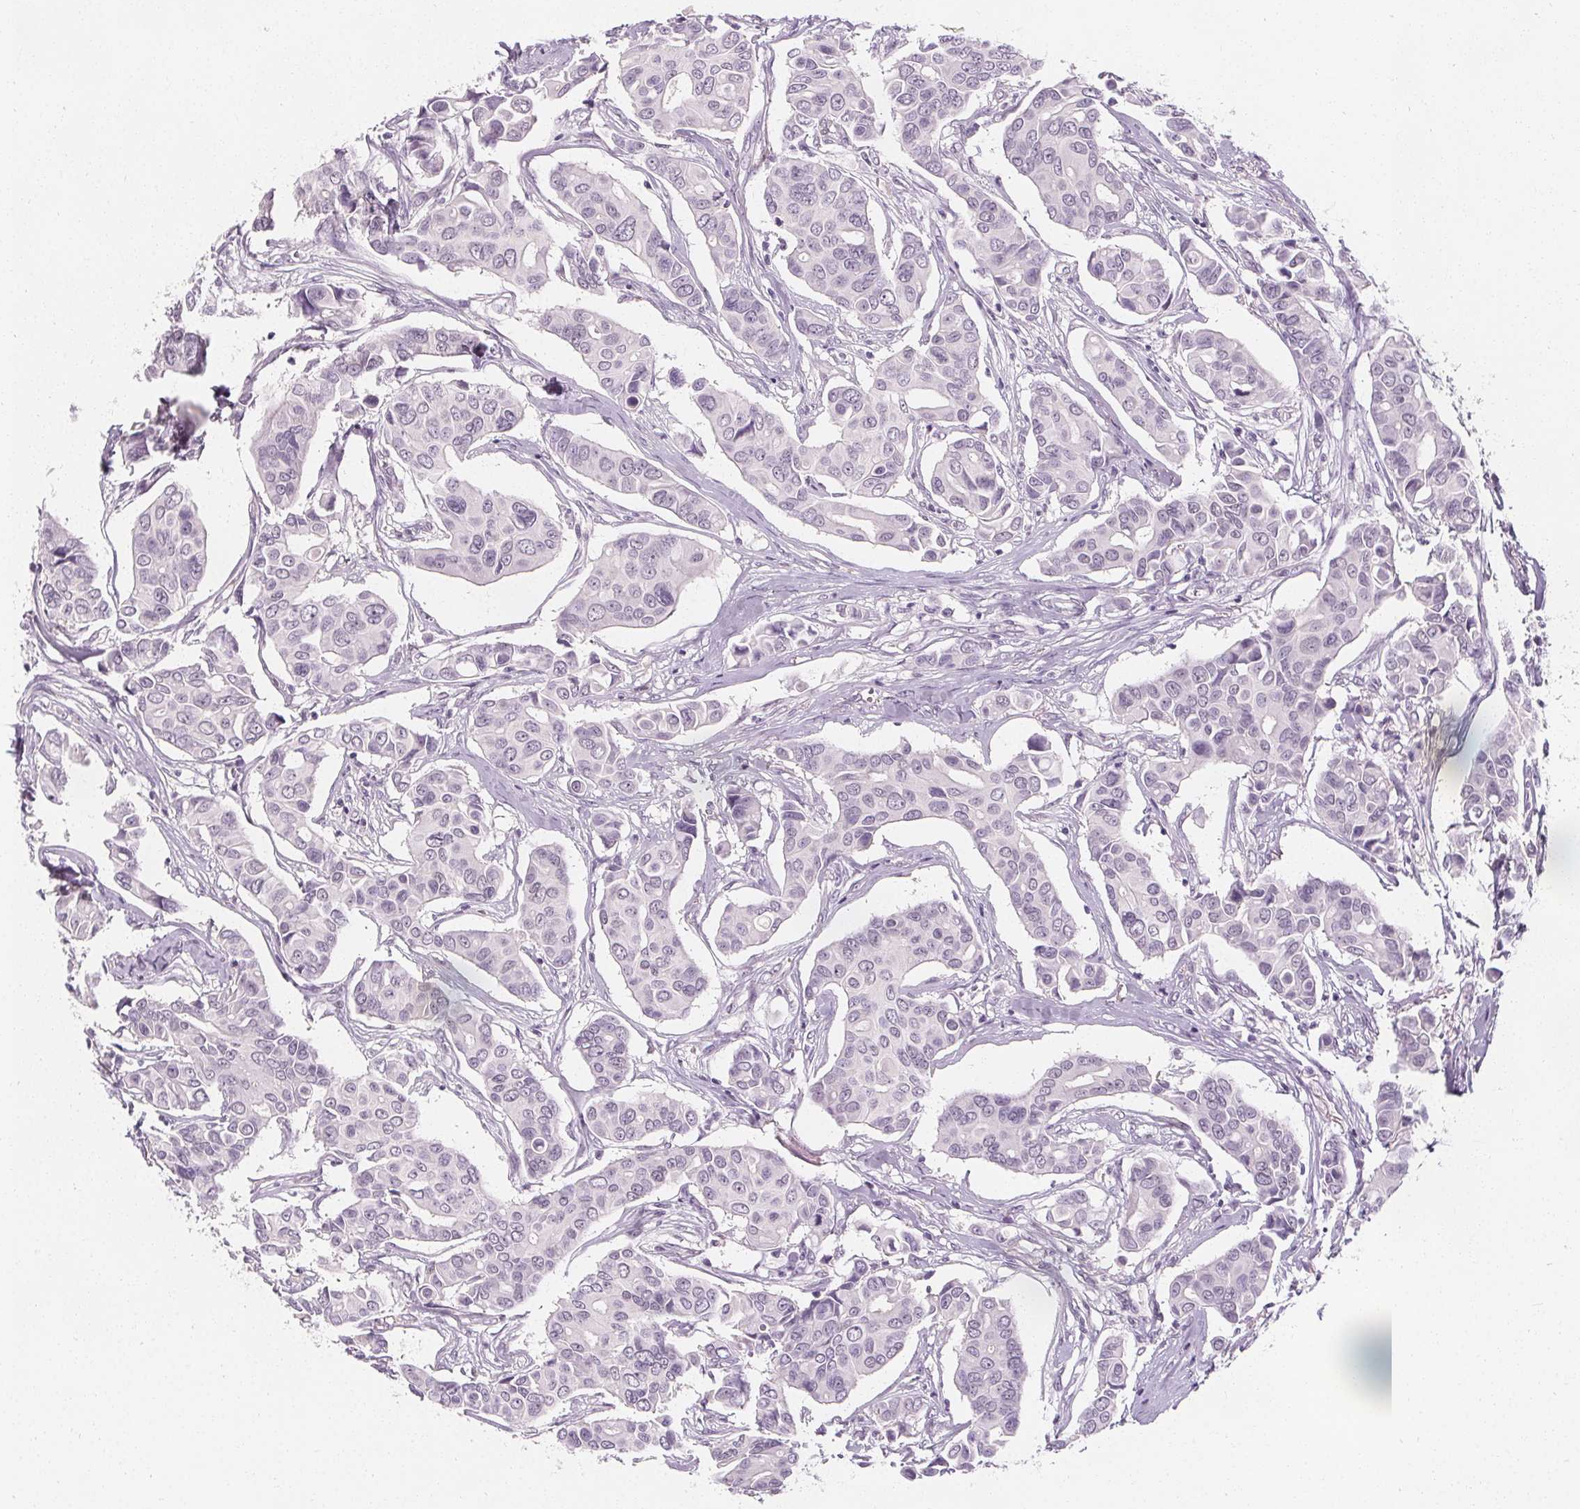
{"staining": {"intensity": "negative", "quantity": "none", "location": "none"}, "tissue": "breast cancer", "cell_type": "Tumor cells", "image_type": "cancer", "snomed": [{"axis": "morphology", "description": "Duct carcinoma"}, {"axis": "topography", "description": "Breast"}], "caption": "Tumor cells show no significant staining in breast cancer. (DAB immunohistochemistry with hematoxylin counter stain).", "gene": "DBX2", "patient": {"sex": "female", "age": 54}}